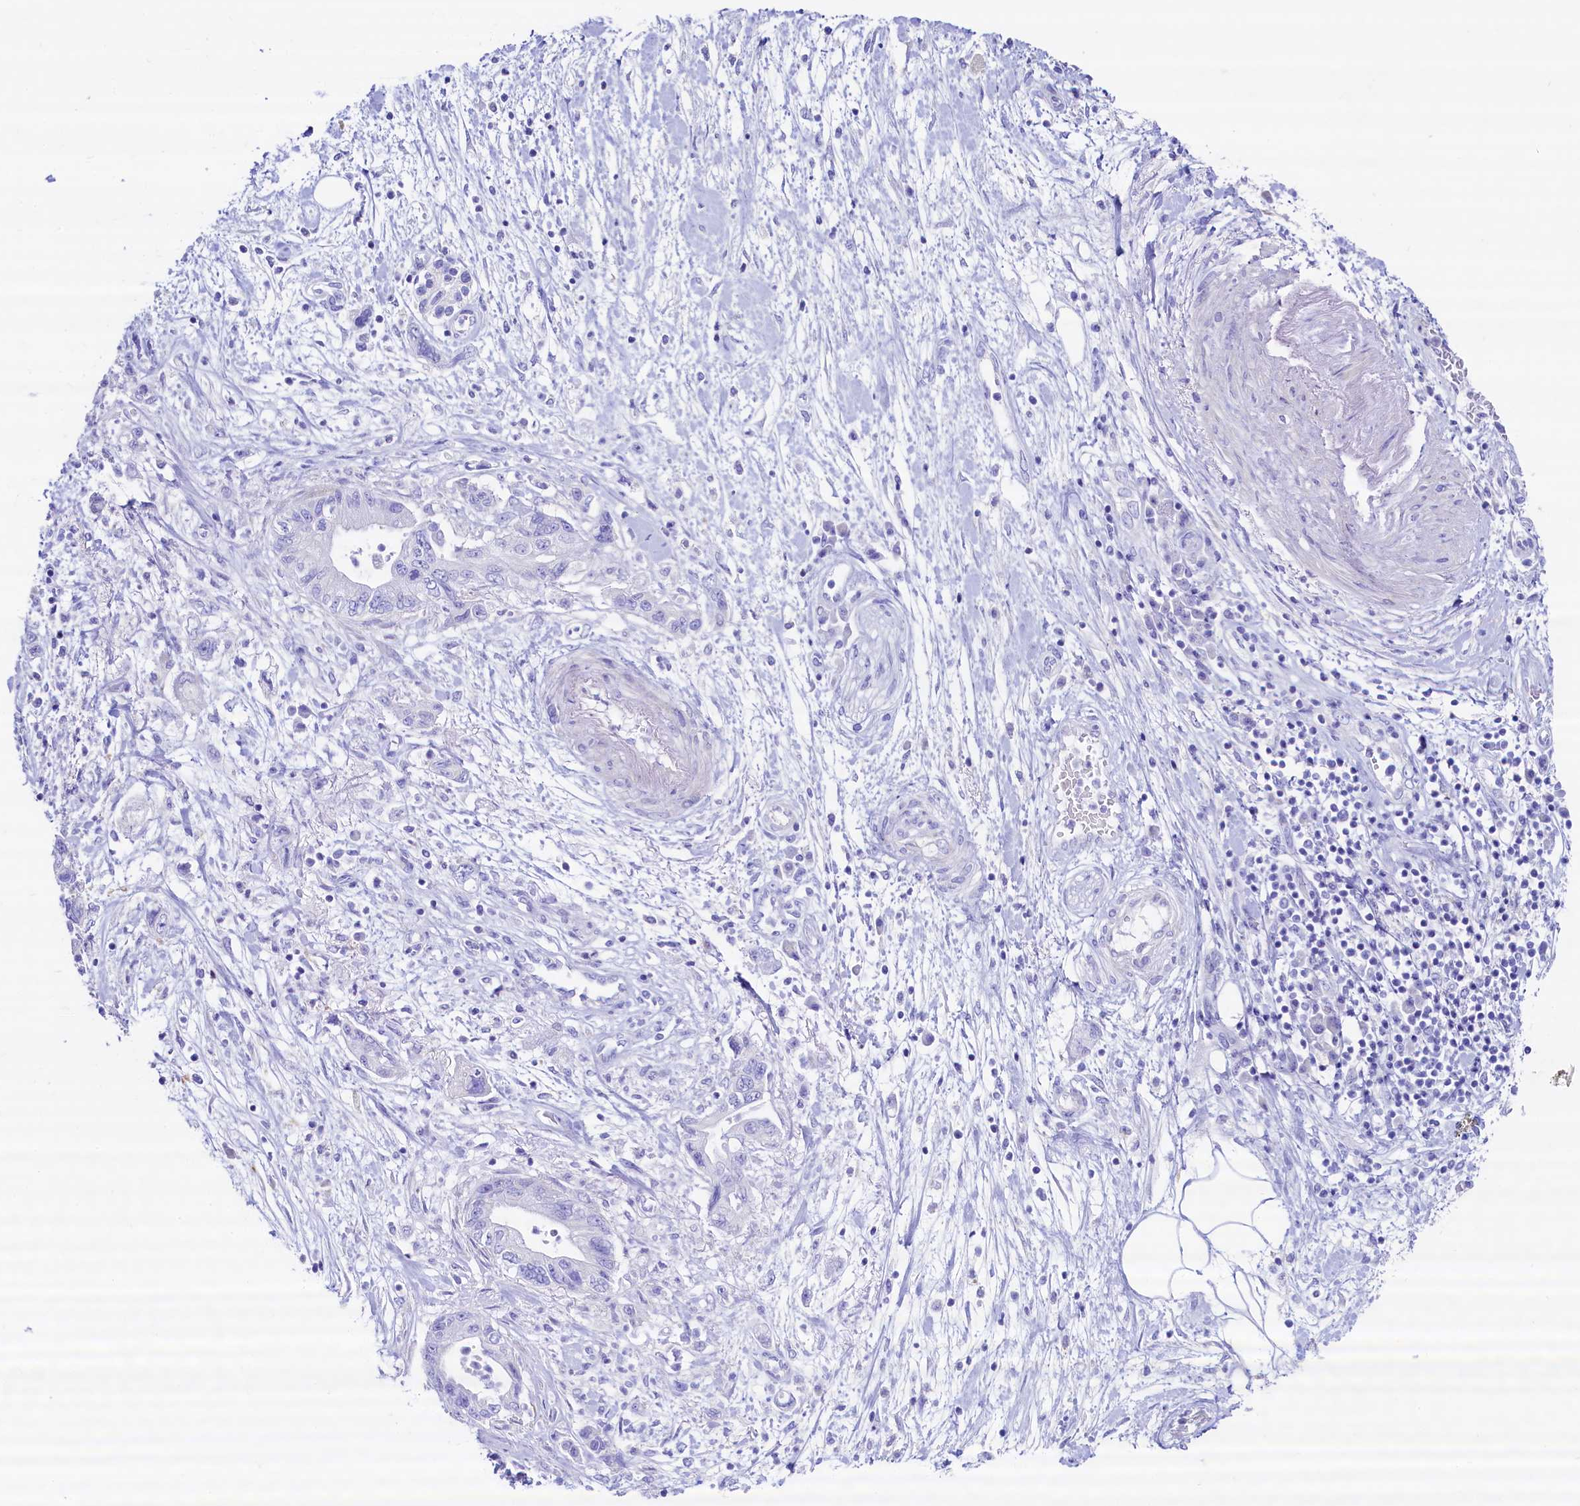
{"staining": {"intensity": "negative", "quantity": "none", "location": "none"}, "tissue": "pancreatic cancer", "cell_type": "Tumor cells", "image_type": "cancer", "snomed": [{"axis": "morphology", "description": "Adenocarcinoma, NOS"}, {"axis": "topography", "description": "Pancreas"}], "caption": "Immunohistochemical staining of adenocarcinoma (pancreatic) shows no significant positivity in tumor cells.", "gene": "RBP3", "patient": {"sex": "female", "age": 73}}